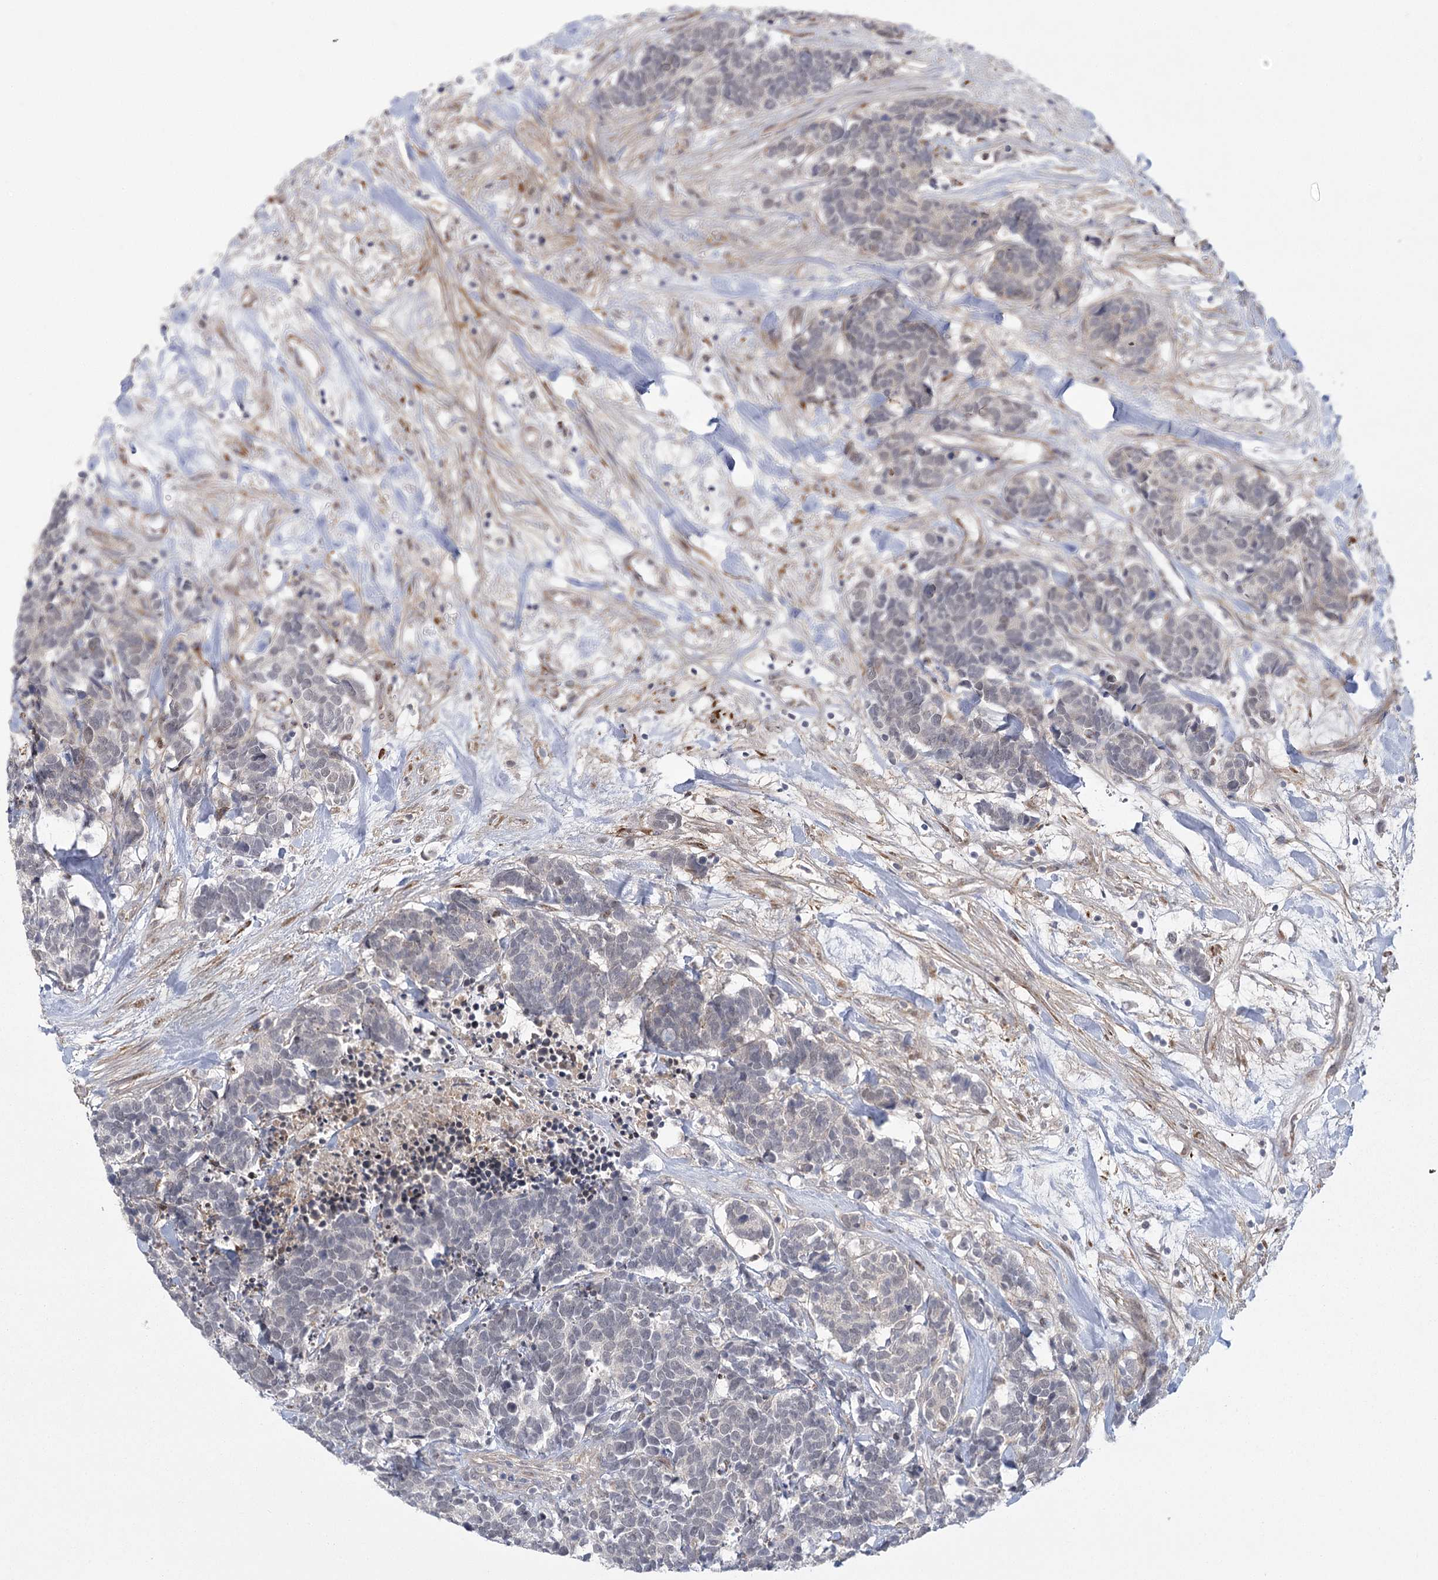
{"staining": {"intensity": "negative", "quantity": "none", "location": "none"}, "tissue": "carcinoid", "cell_type": "Tumor cells", "image_type": "cancer", "snomed": [{"axis": "morphology", "description": "Carcinoma, NOS"}, {"axis": "morphology", "description": "Carcinoid, malignant, NOS"}, {"axis": "topography", "description": "Urinary bladder"}], "caption": "This is an immunohistochemistry image of human carcinoid. There is no positivity in tumor cells.", "gene": "MED28", "patient": {"sex": "male", "age": 57}}